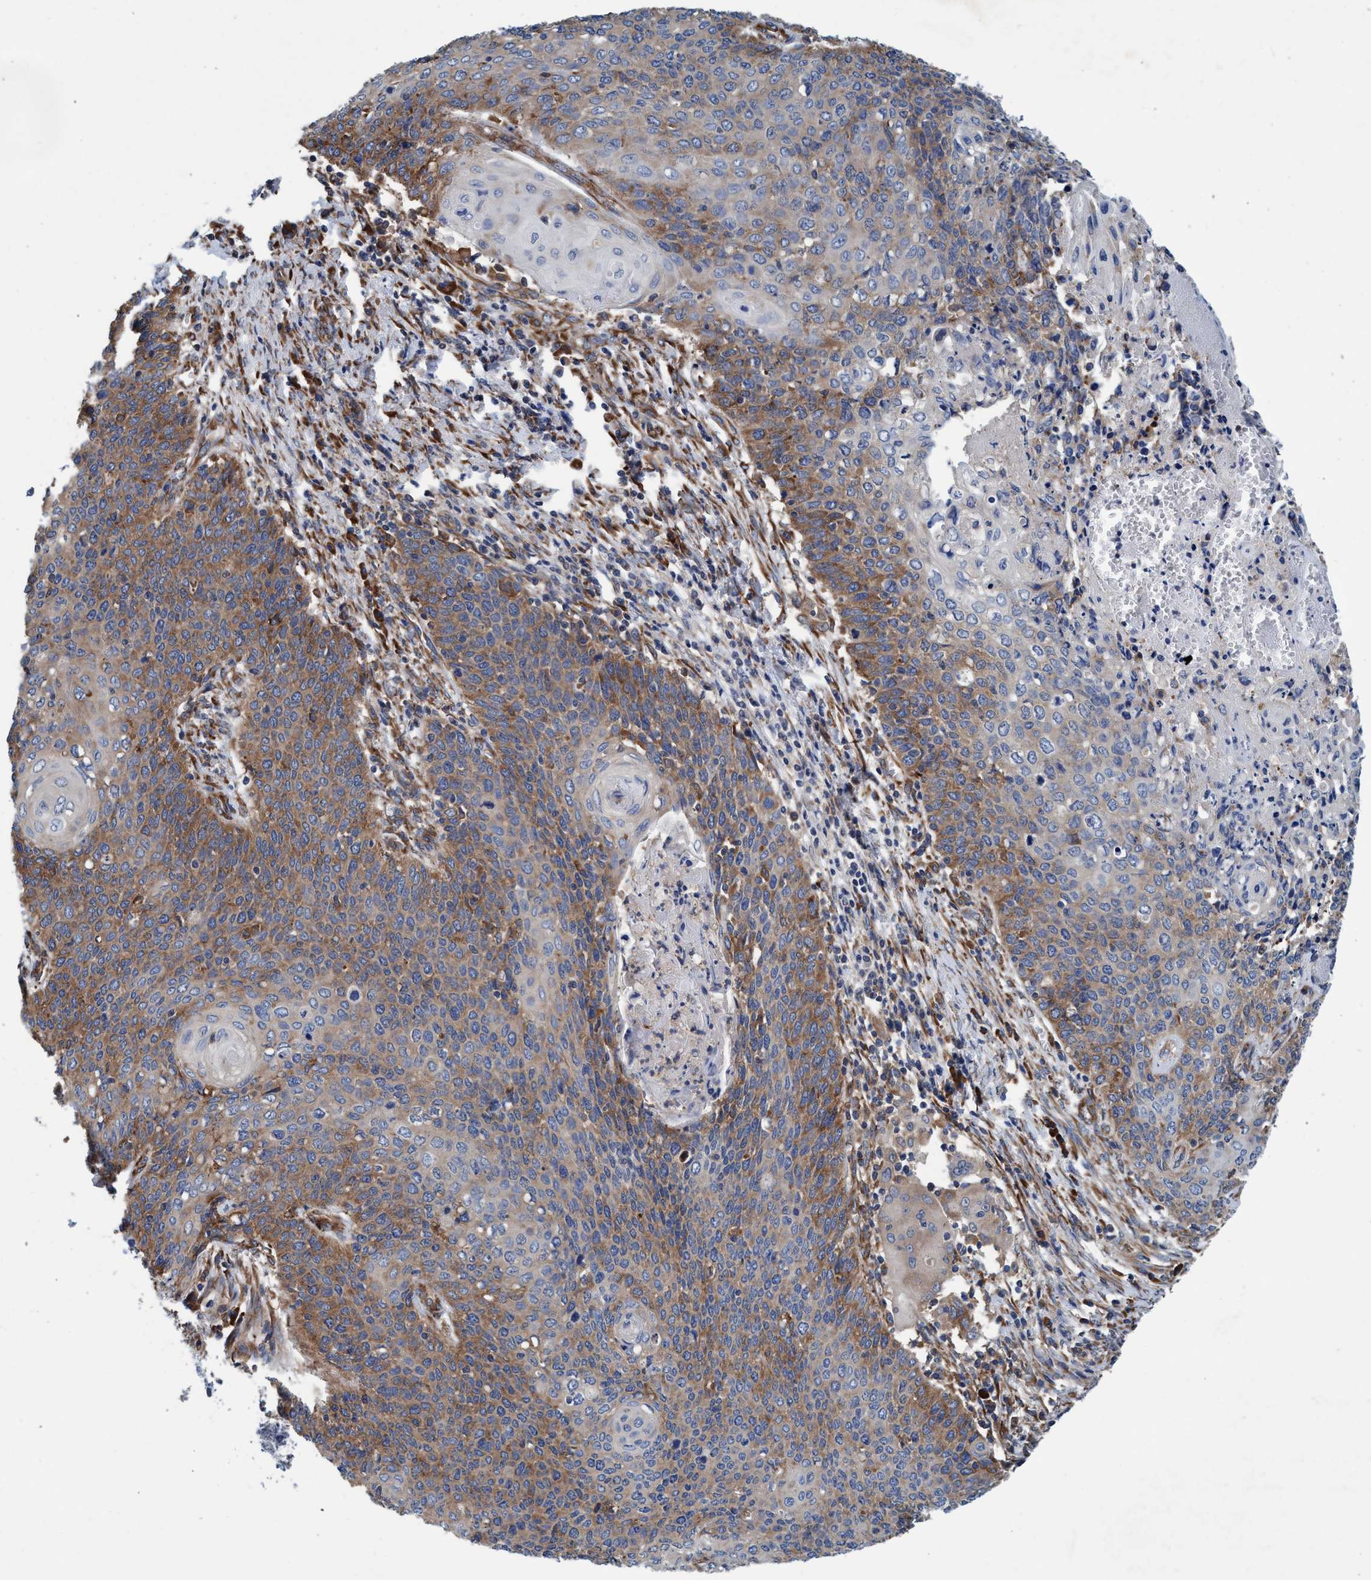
{"staining": {"intensity": "moderate", "quantity": "25%-75%", "location": "cytoplasmic/membranous"}, "tissue": "cervical cancer", "cell_type": "Tumor cells", "image_type": "cancer", "snomed": [{"axis": "morphology", "description": "Squamous cell carcinoma, NOS"}, {"axis": "topography", "description": "Cervix"}], "caption": "Brown immunohistochemical staining in human cervical cancer demonstrates moderate cytoplasmic/membranous expression in about 25%-75% of tumor cells. (Brightfield microscopy of DAB IHC at high magnification).", "gene": "ENDOG", "patient": {"sex": "female", "age": 39}}